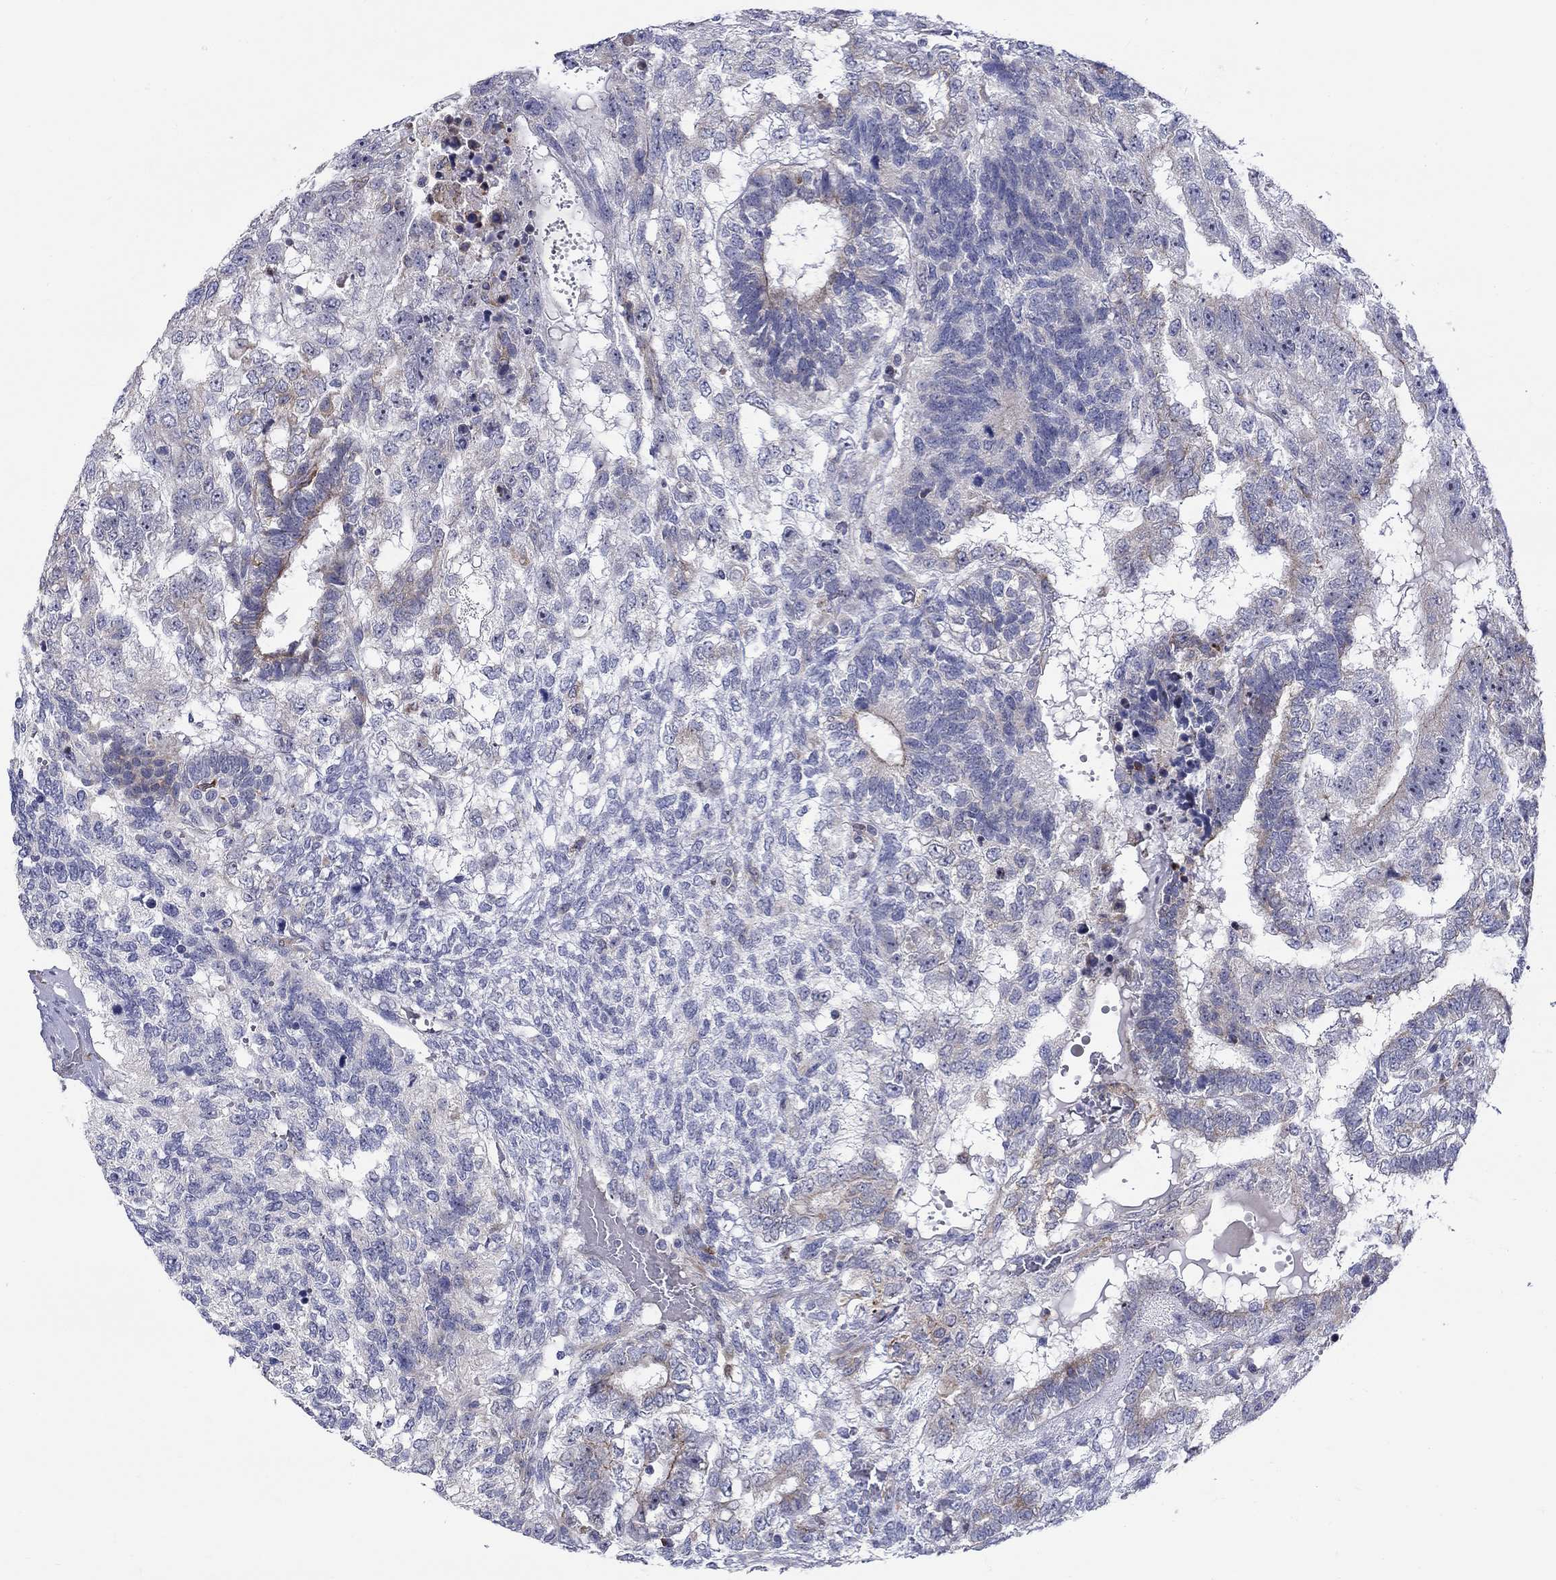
{"staining": {"intensity": "moderate", "quantity": "<25%", "location": "cytoplasmic/membranous"}, "tissue": "testis cancer", "cell_type": "Tumor cells", "image_type": "cancer", "snomed": [{"axis": "morphology", "description": "Seminoma, NOS"}, {"axis": "morphology", "description": "Carcinoma, Embryonal, NOS"}, {"axis": "topography", "description": "Testis"}], "caption": "A brown stain labels moderate cytoplasmic/membranous staining of a protein in human testis cancer tumor cells. (DAB IHC with brightfield microscopy, high magnification).", "gene": "QRFPR", "patient": {"sex": "male", "age": 41}}